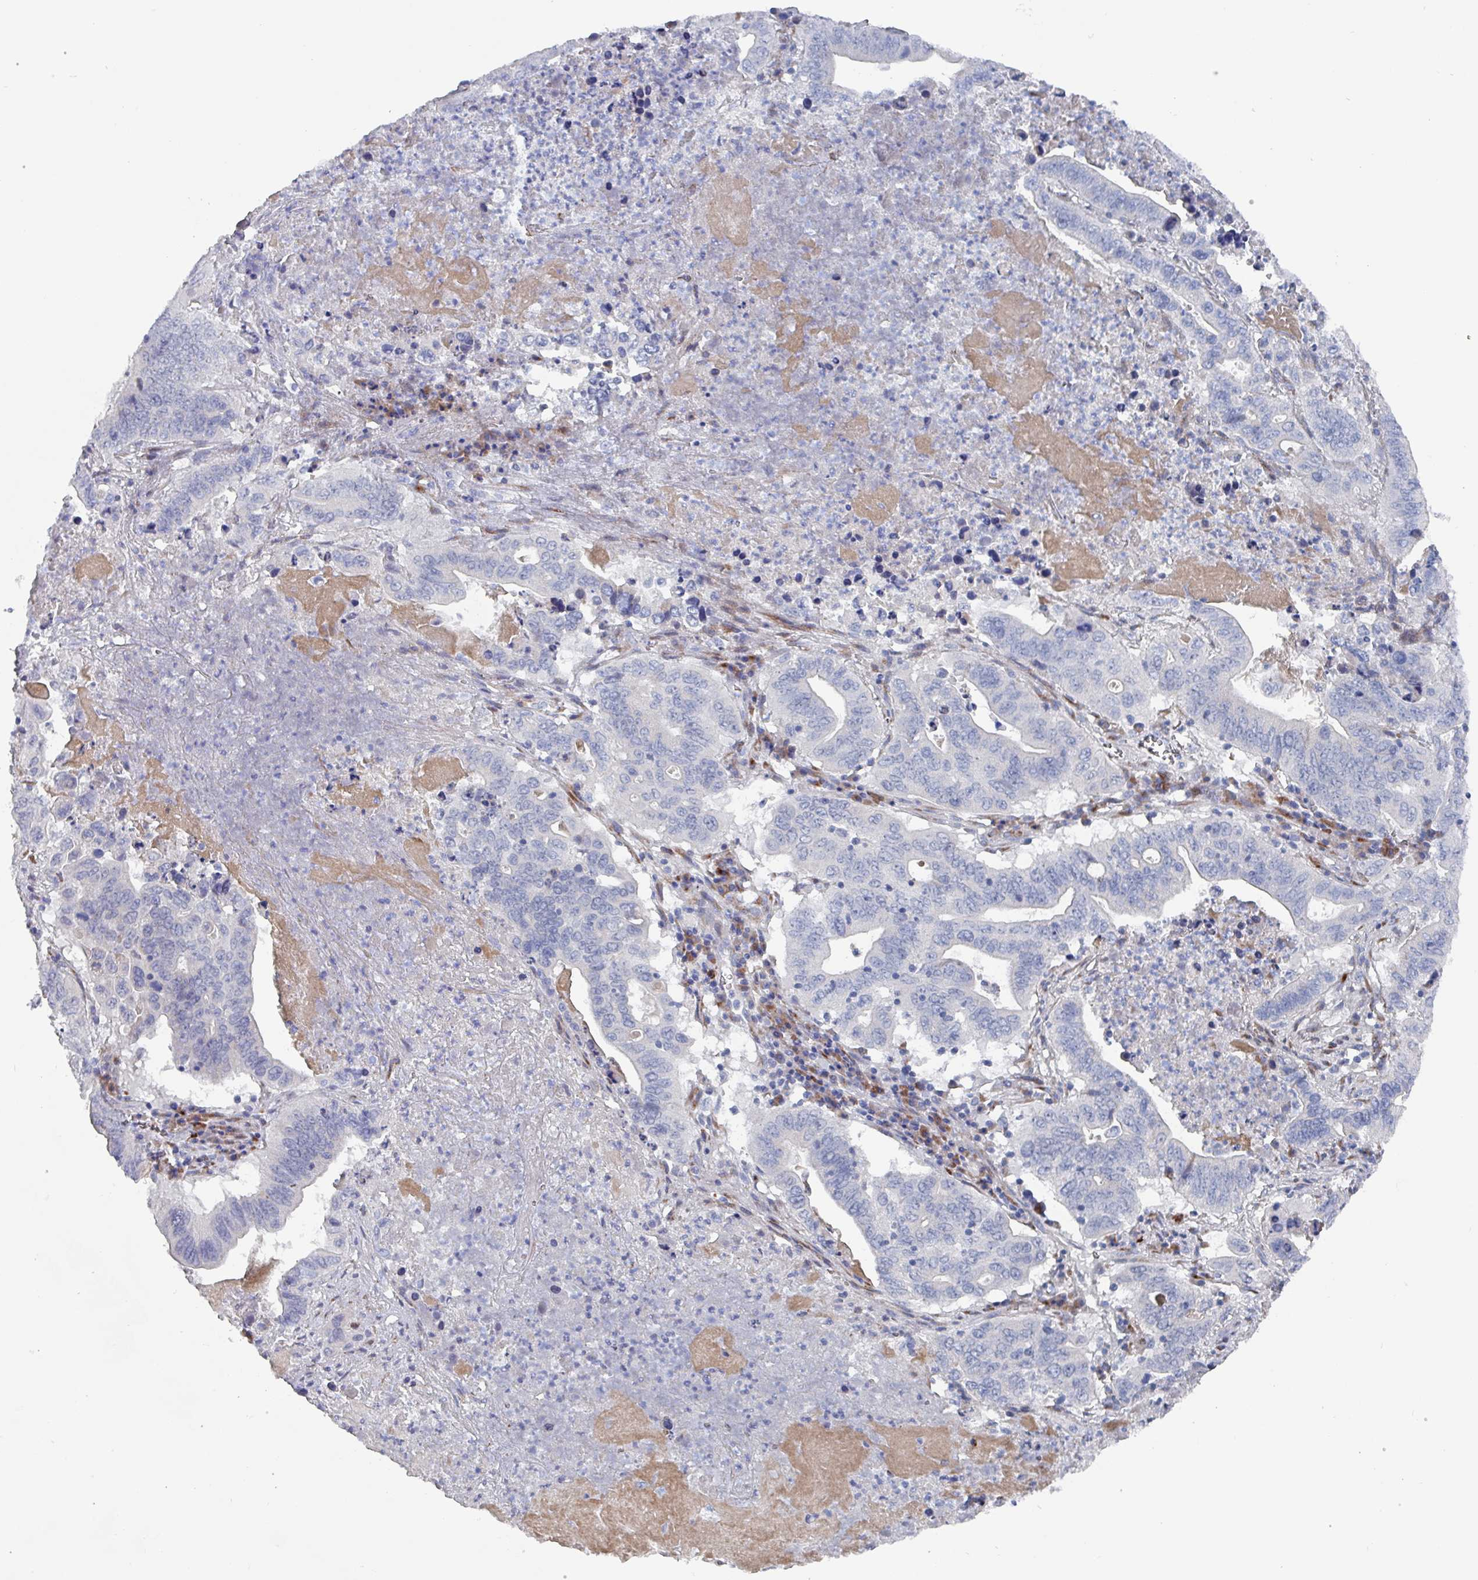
{"staining": {"intensity": "negative", "quantity": "none", "location": "none"}, "tissue": "lung cancer", "cell_type": "Tumor cells", "image_type": "cancer", "snomed": [{"axis": "morphology", "description": "Adenocarcinoma, NOS"}, {"axis": "topography", "description": "Lung"}], "caption": "High power microscopy image of an immunohistochemistry micrograph of lung adenocarcinoma, revealing no significant staining in tumor cells. (DAB (3,3'-diaminobenzidine) immunohistochemistry (IHC) visualized using brightfield microscopy, high magnification).", "gene": "DRD5", "patient": {"sex": "female", "age": 60}}